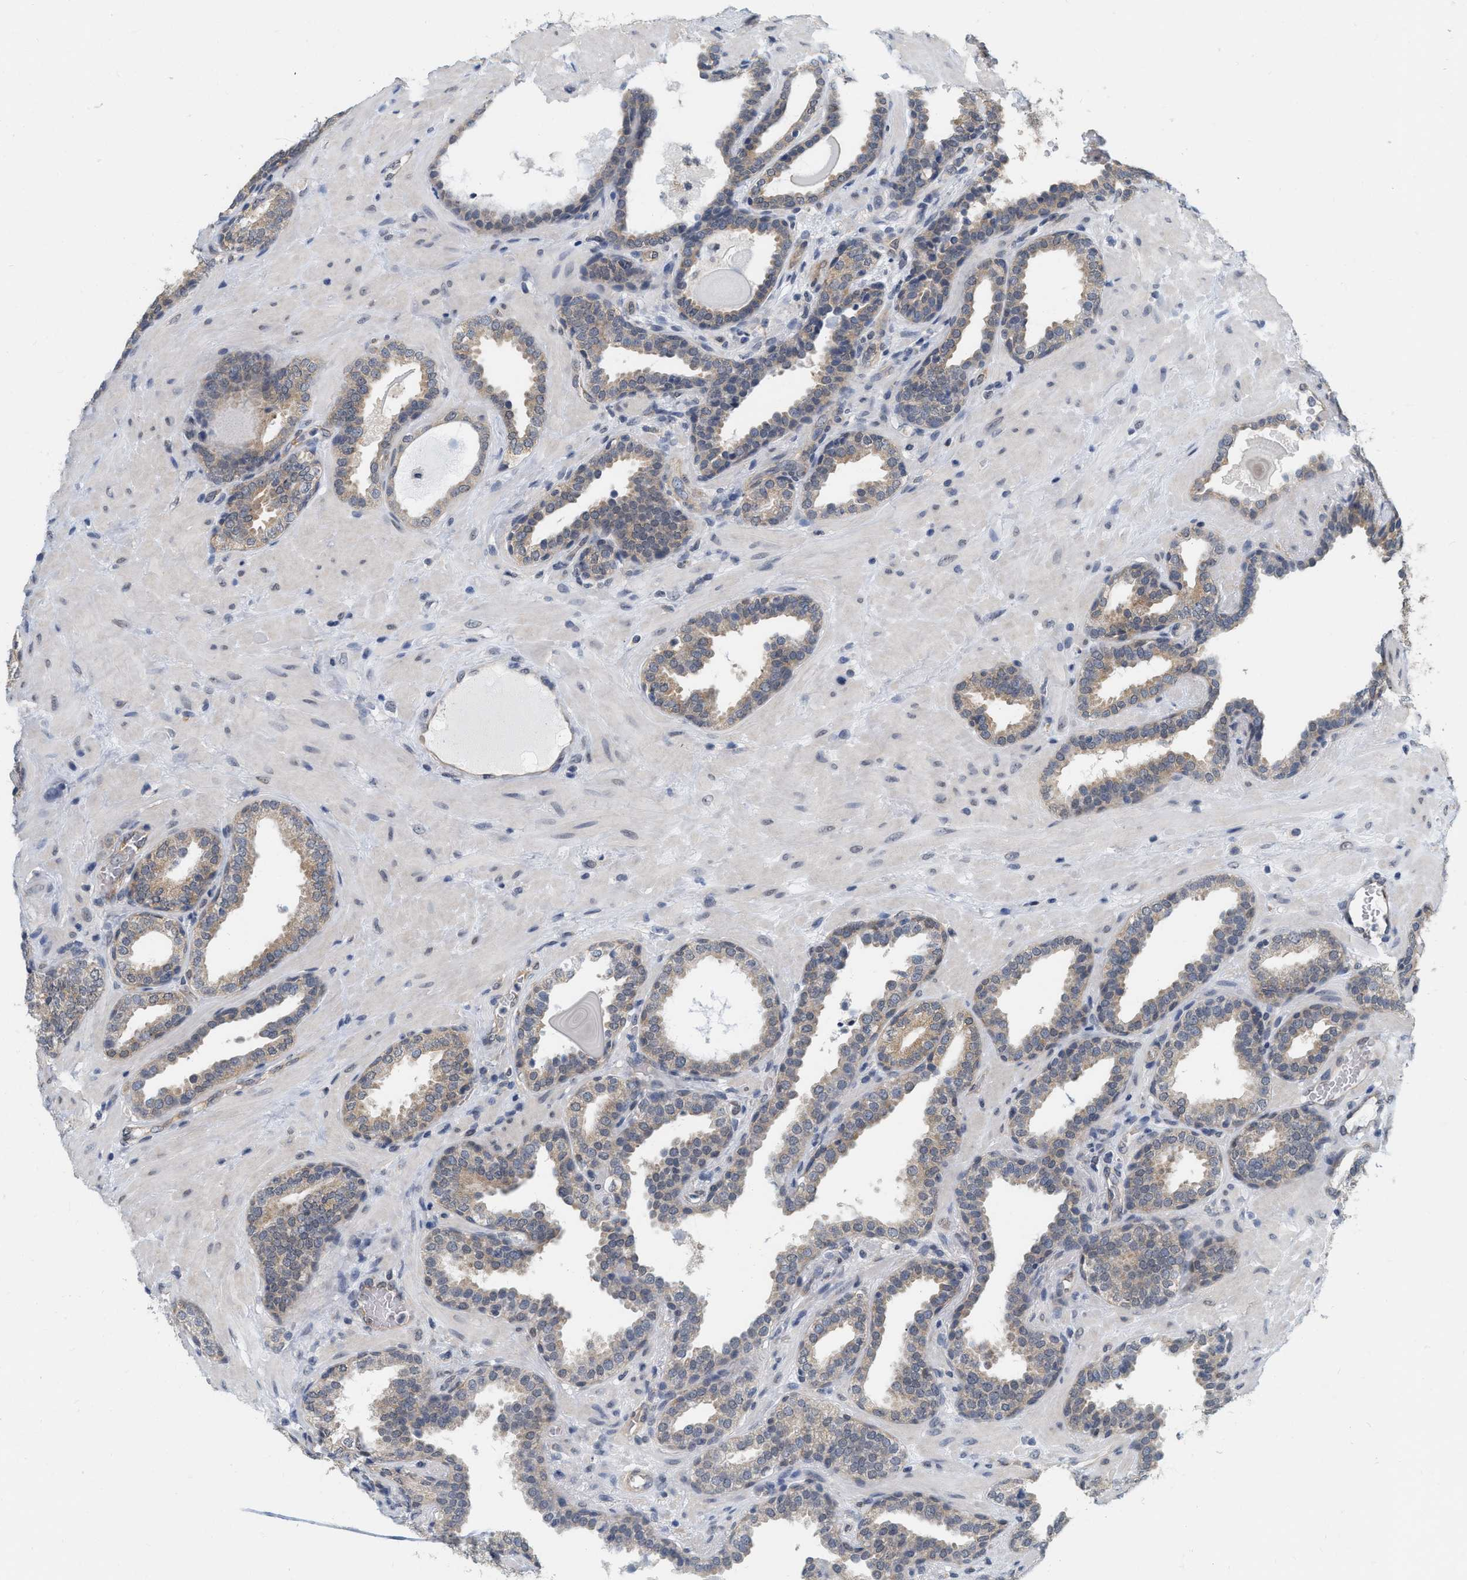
{"staining": {"intensity": "moderate", "quantity": "25%-75%", "location": "cytoplasmic/membranous"}, "tissue": "prostate", "cell_type": "Glandular cells", "image_type": "normal", "snomed": [{"axis": "morphology", "description": "Normal tissue, NOS"}, {"axis": "topography", "description": "Prostate"}], "caption": "Protein staining of benign prostate displays moderate cytoplasmic/membranous positivity in about 25%-75% of glandular cells. Ihc stains the protein in brown and the nuclei are stained blue.", "gene": "RUVBL1", "patient": {"sex": "male", "age": 51}}